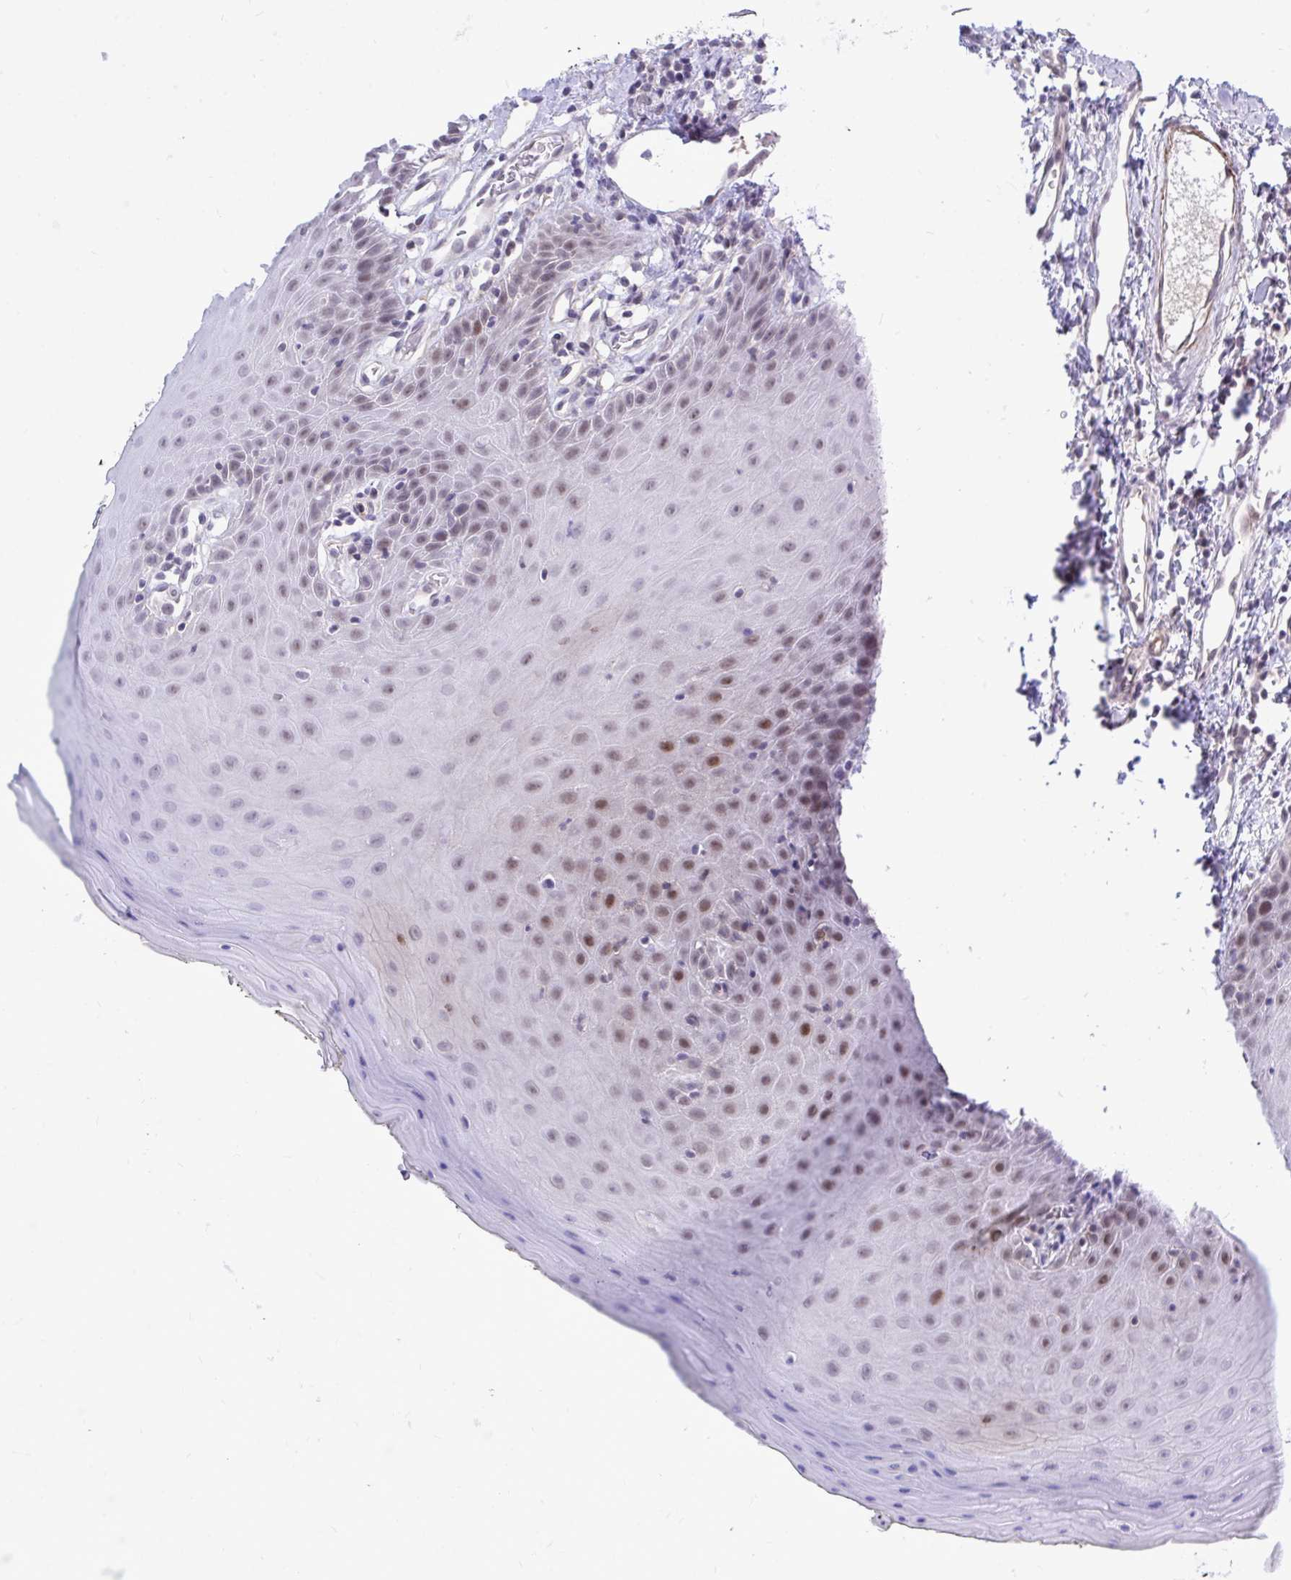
{"staining": {"intensity": "moderate", "quantity": "25%-75%", "location": "nuclear"}, "tissue": "oral mucosa", "cell_type": "Squamous epithelial cells", "image_type": "normal", "snomed": [{"axis": "morphology", "description": "Normal tissue, NOS"}, {"axis": "topography", "description": "Oral tissue"}, {"axis": "topography", "description": "Tounge, NOS"}], "caption": "High-power microscopy captured an immunohistochemistry micrograph of unremarkable oral mucosa, revealing moderate nuclear expression in approximately 25%-75% of squamous epithelial cells. Nuclei are stained in blue.", "gene": "ZBTB25", "patient": {"sex": "female", "age": 59}}